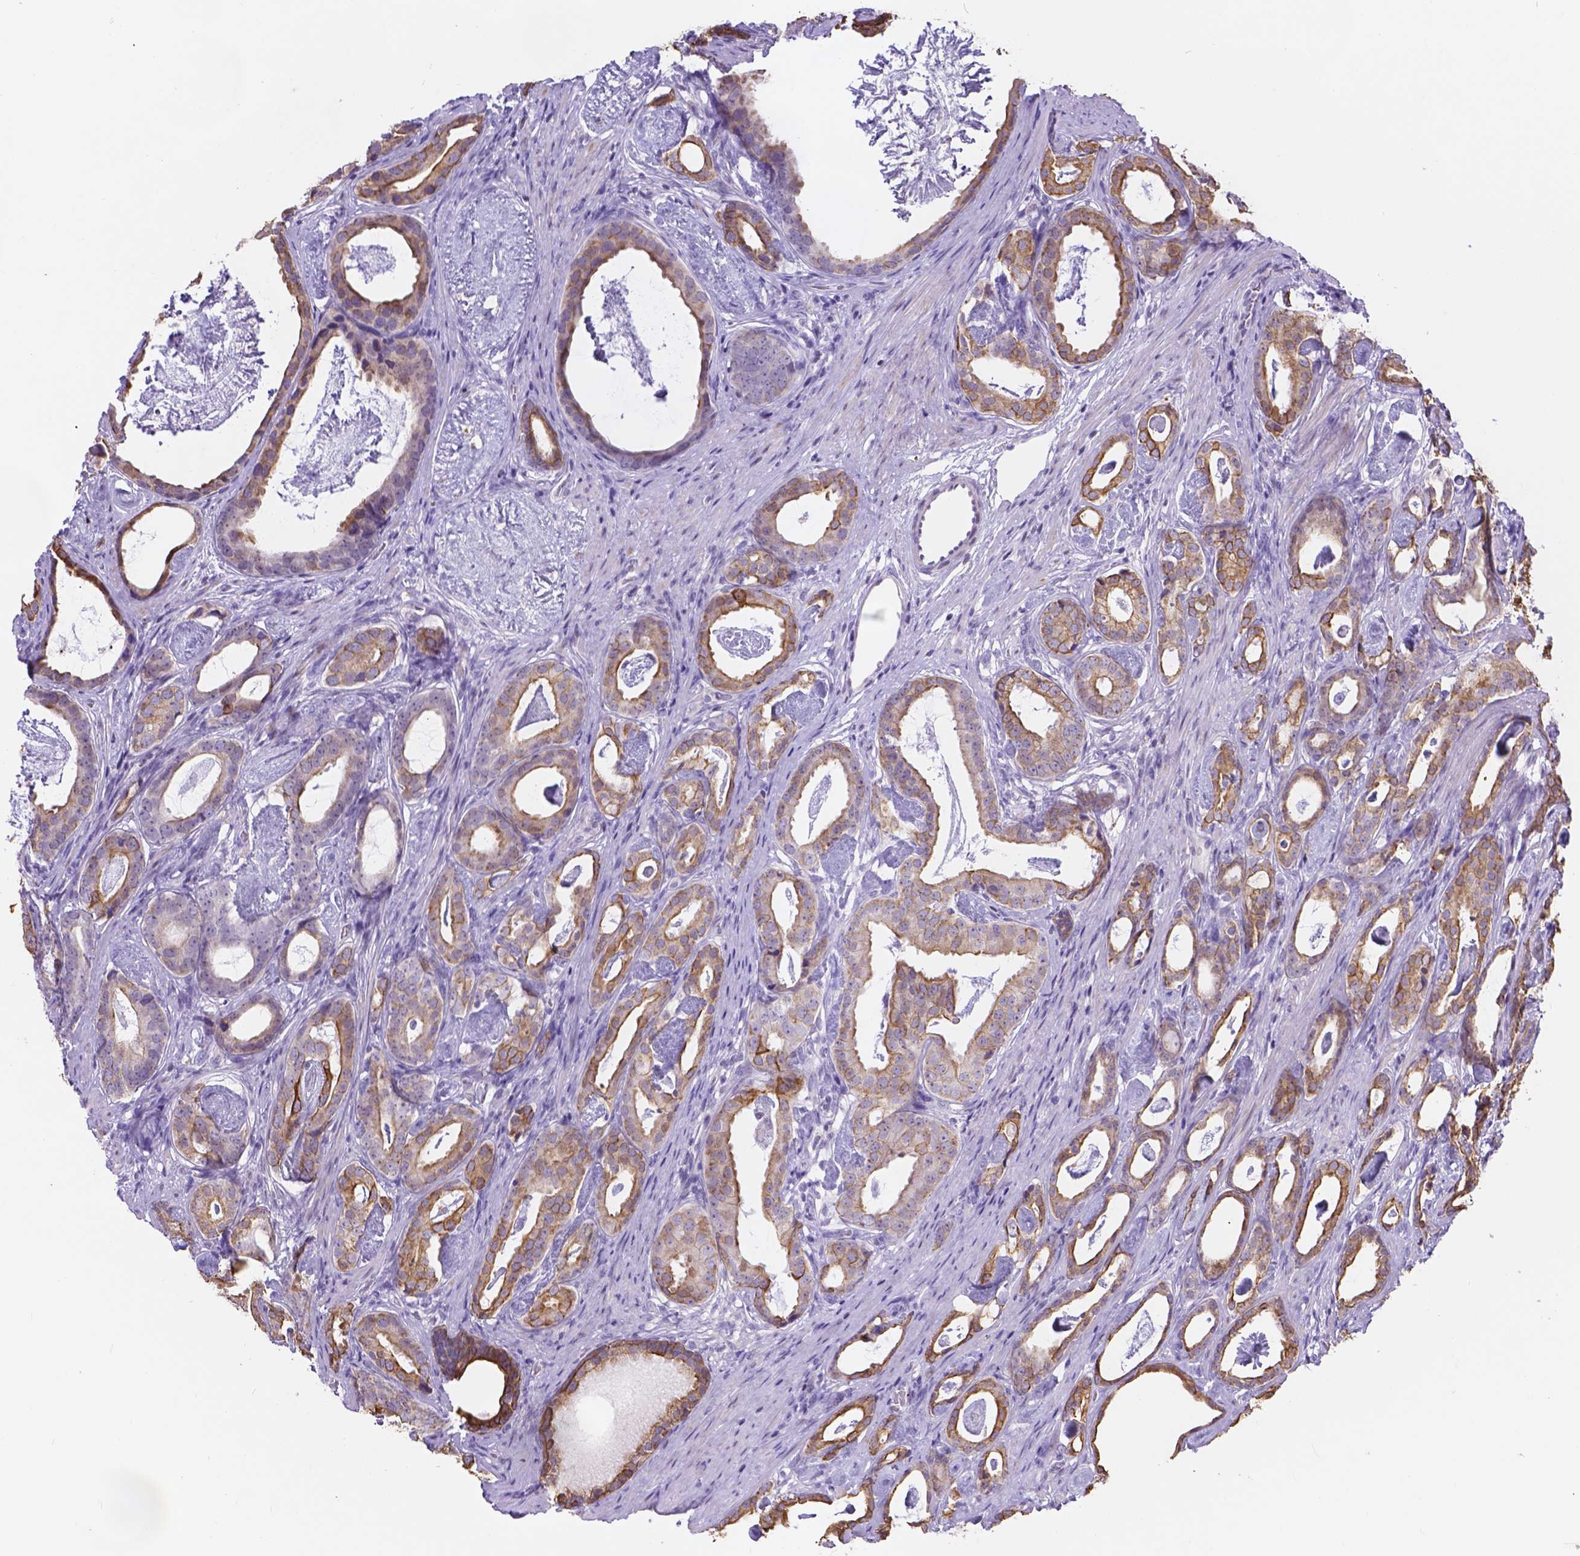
{"staining": {"intensity": "moderate", "quantity": "<25%", "location": "cytoplasmic/membranous"}, "tissue": "prostate cancer", "cell_type": "Tumor cells", "image_type": "cancer", "snomed": [{"axis": "morphology", "description": "Adenocarcinoma, Low grade"}, {"axis": "topography", "description": "Prostate and seminal vesicle, NOS"}], "caption": "Protein expression analysis of prostate adenocarcinoma (low-grade) reveals moderate cytoplasmic/membranous positivity in about <25% of tumor cells. Nuclei are stained in blue.", "gene": "DMWD", "patient": {"sex": "male", "age": 71}}